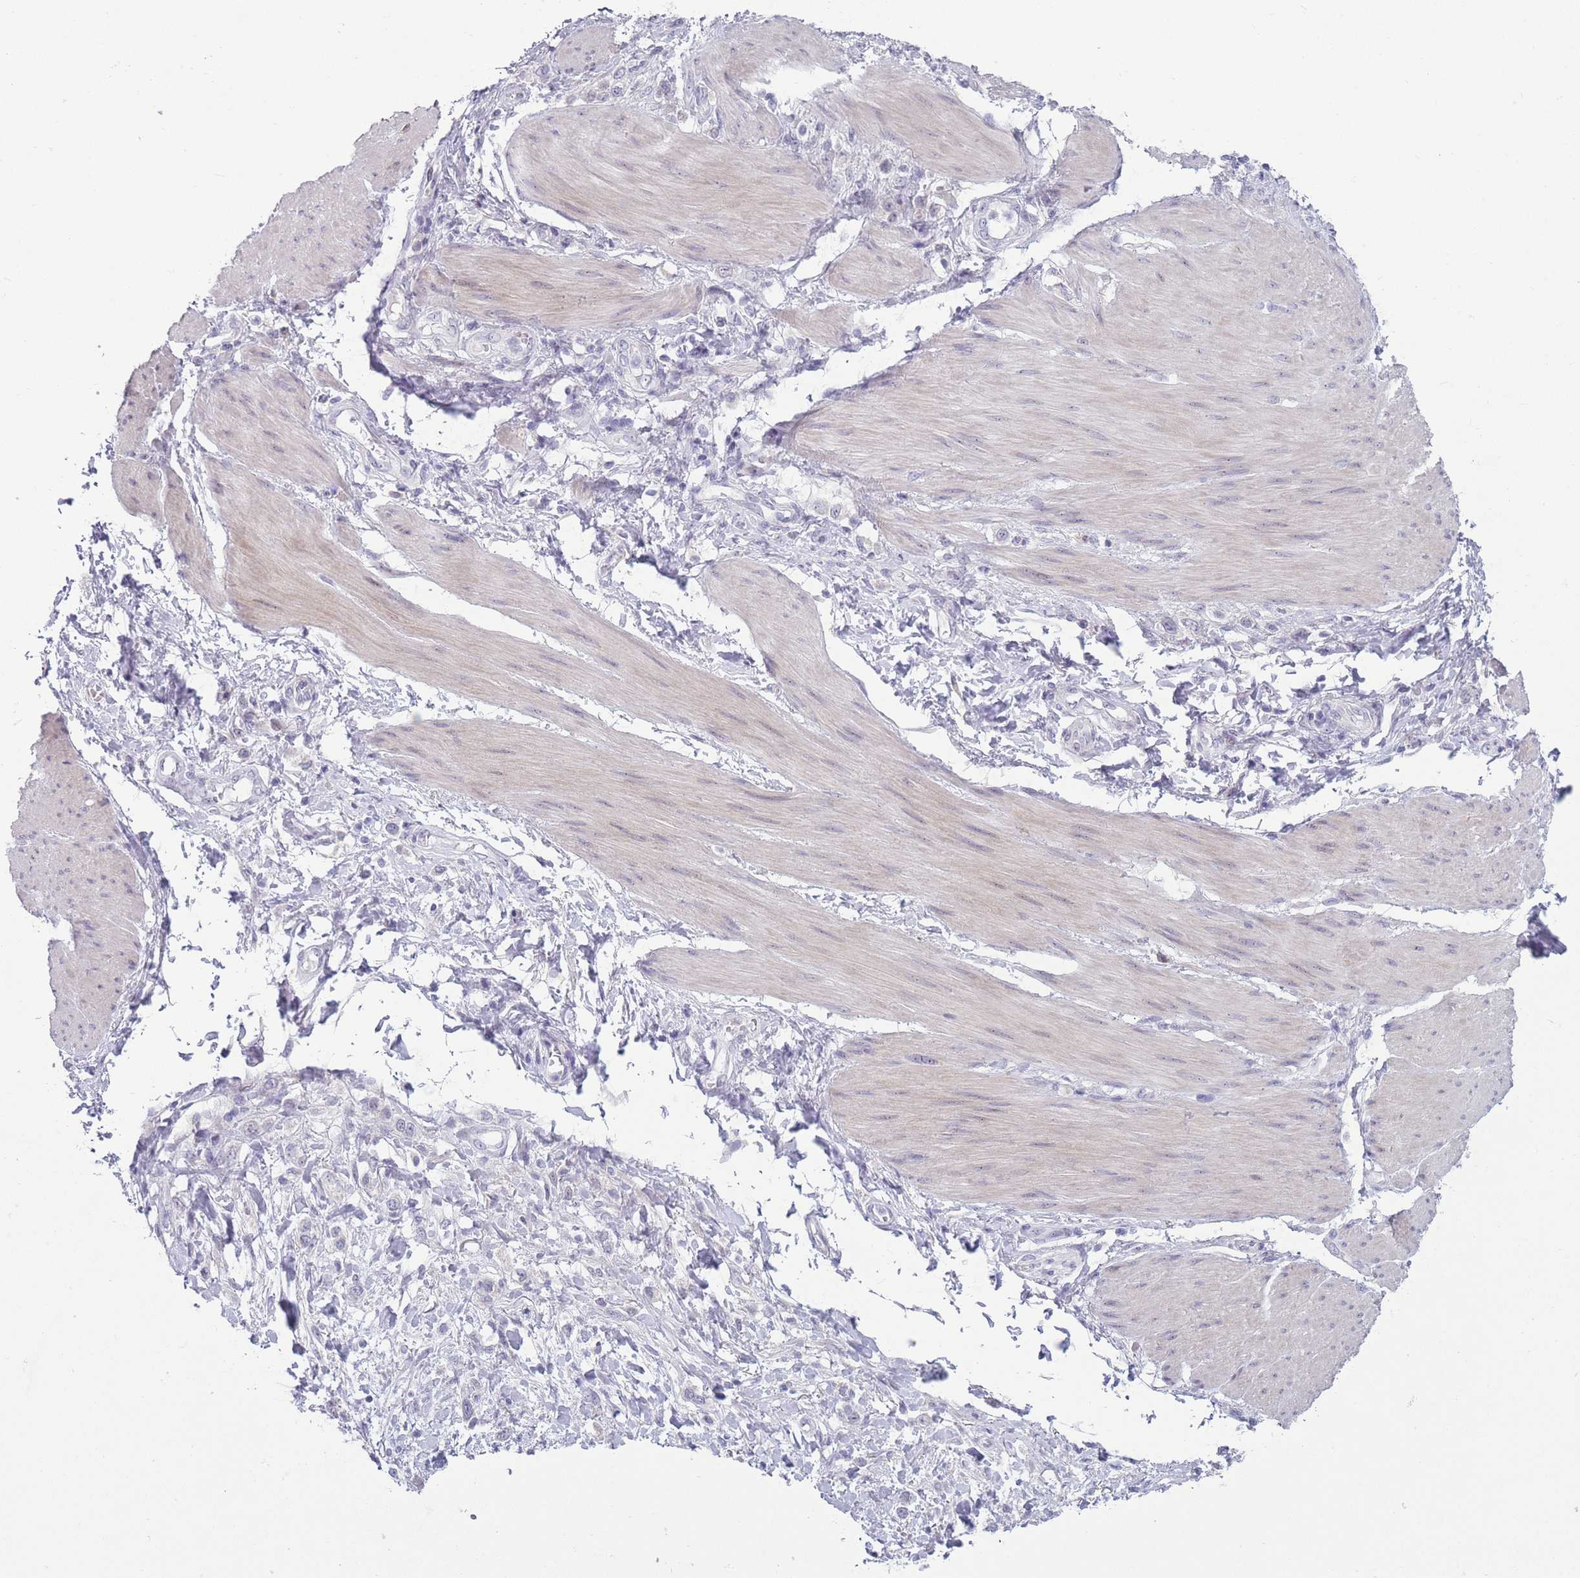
{"staining": {"intensity": "negative", "quantity": "none", "location": "none"}, "tissue": "stomach cancer", "cell_type": "Tumor cells", "image_type": "cancer", "snomed": [{"axis": "morphology", "description": "Adenocarcinoma, NOS"}, {"axis": "topography", "description": "Stomach"}], "caption": "Stomach cancer (adenocarcinoma) stained for a protein using IHC exhibits no staining tumor cells.", "gene": "PAIP2B", "patient": {"sex": "female", "age": 65}}